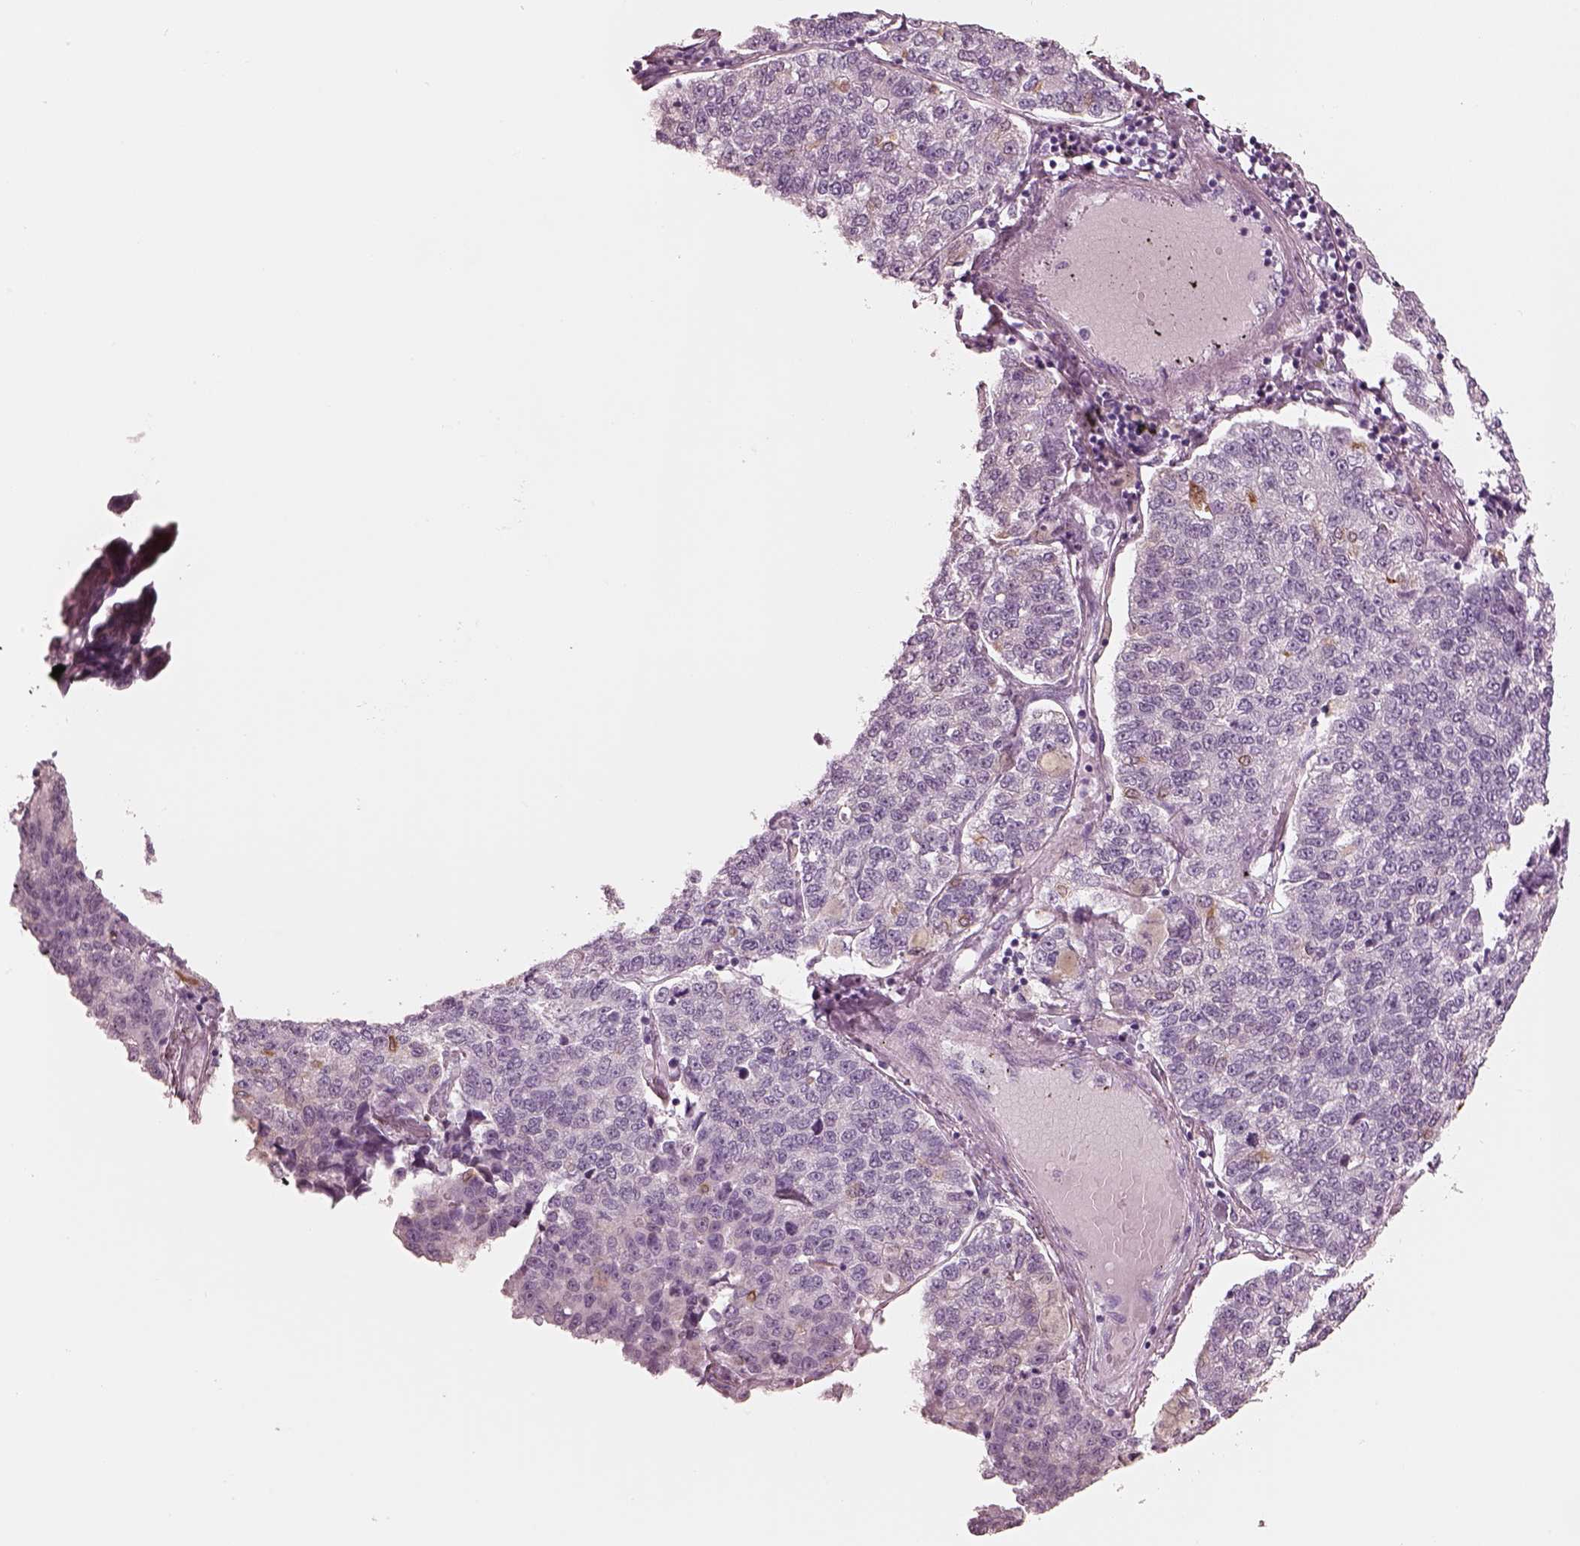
{"staining": {"intensity": "negative", "quantity": "none", "location": "none"}, "tissue": "lung cancer", "cell_type": "Tumor cells", "image_type": "cancer", "snomed": [{"axis": "morphology", "description": "Adenocarcinoma, NOS"}, {"axis": "topography", "description": "Lung"}], "caption": "There is no significant expression in tumor cells of lung cancer. The staining is performed using DAB brown chromogen with nuclei counter-stained in using hematoxylin.", "gene": "PON3", "patient": {"sex": "male", "age": 49}}